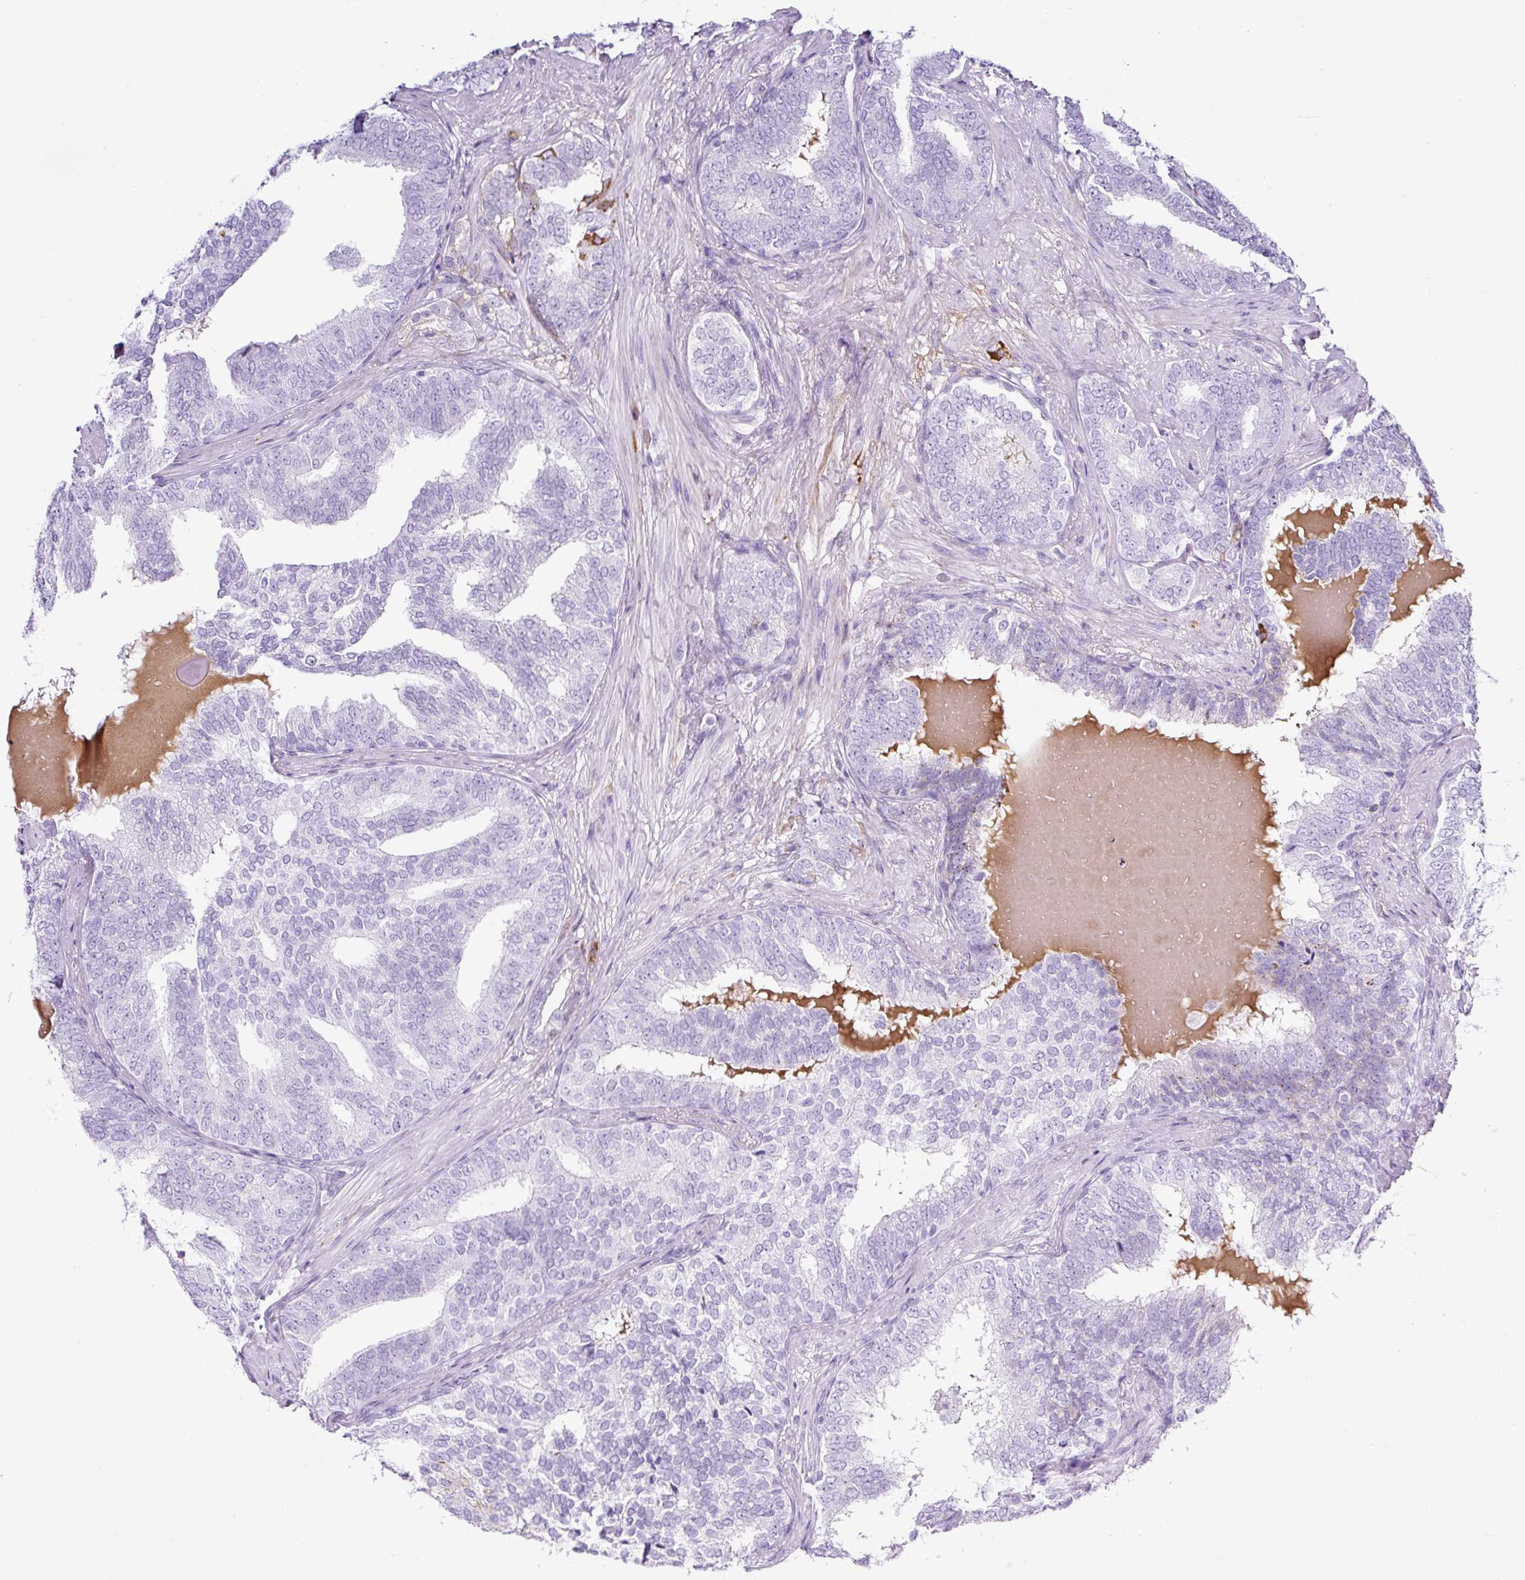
{"staining": {"intensity": "negative", "quantity": "none", "location": "none"}, "tissue": "prostate cancer", "cell_type": "Tumor cells", "image_type": "cancer", "snomed": [{"axis": "morphology", "description": "Adenocarcinoma, High grade"}, {"axis": "topography", "description": "Prostate"}], "caption": "This is an IHC image of prostate cancer (adenocarcinoma (high-grade)). There is no expression in tumor cells.", "gene": "TMEM200B", "patient": {"sex": "male", "age": 72}}